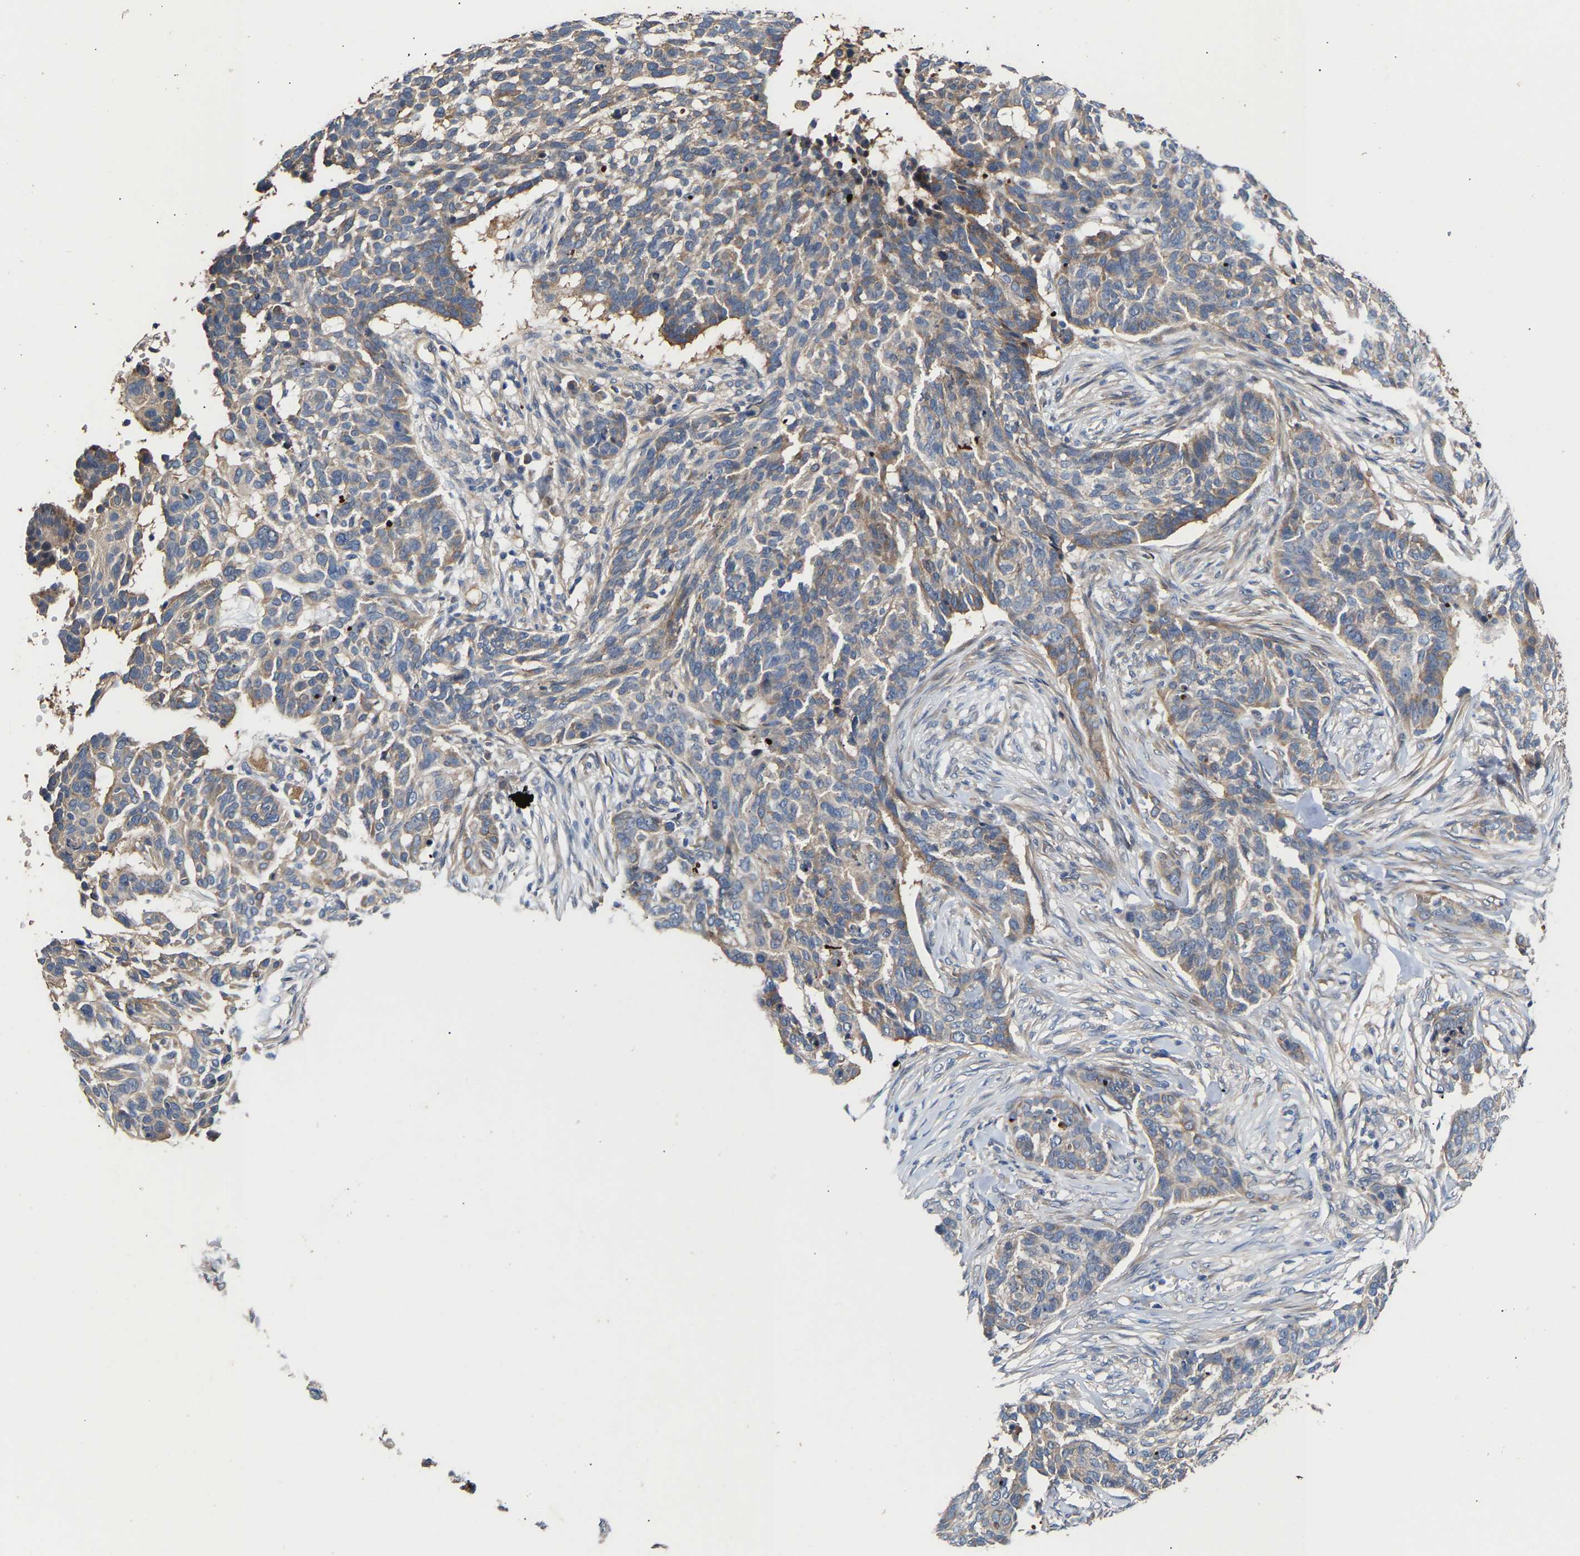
{"staining": {"intensity": "weak", "quantity": "<25%", "location": "cytoplasmic/membranous"}, "tissue": "skin cancer", "cell_type": "Tumor cells", "image_type": "cancer", "snomed": [{"axis": "morphology", "description": "Basal cell carcinoma"}, {"axis": "topography", "description": "Skin"}], "caption": "Immunohistochemistry photomicrograph of neoplastic tissue: human skin cancer (basal cell carcinoma) stained with DAB exhibits no significant protein staining in tumor cells.", "gene": "KASH5", "patient": {"sex": "male", "age": 85}}